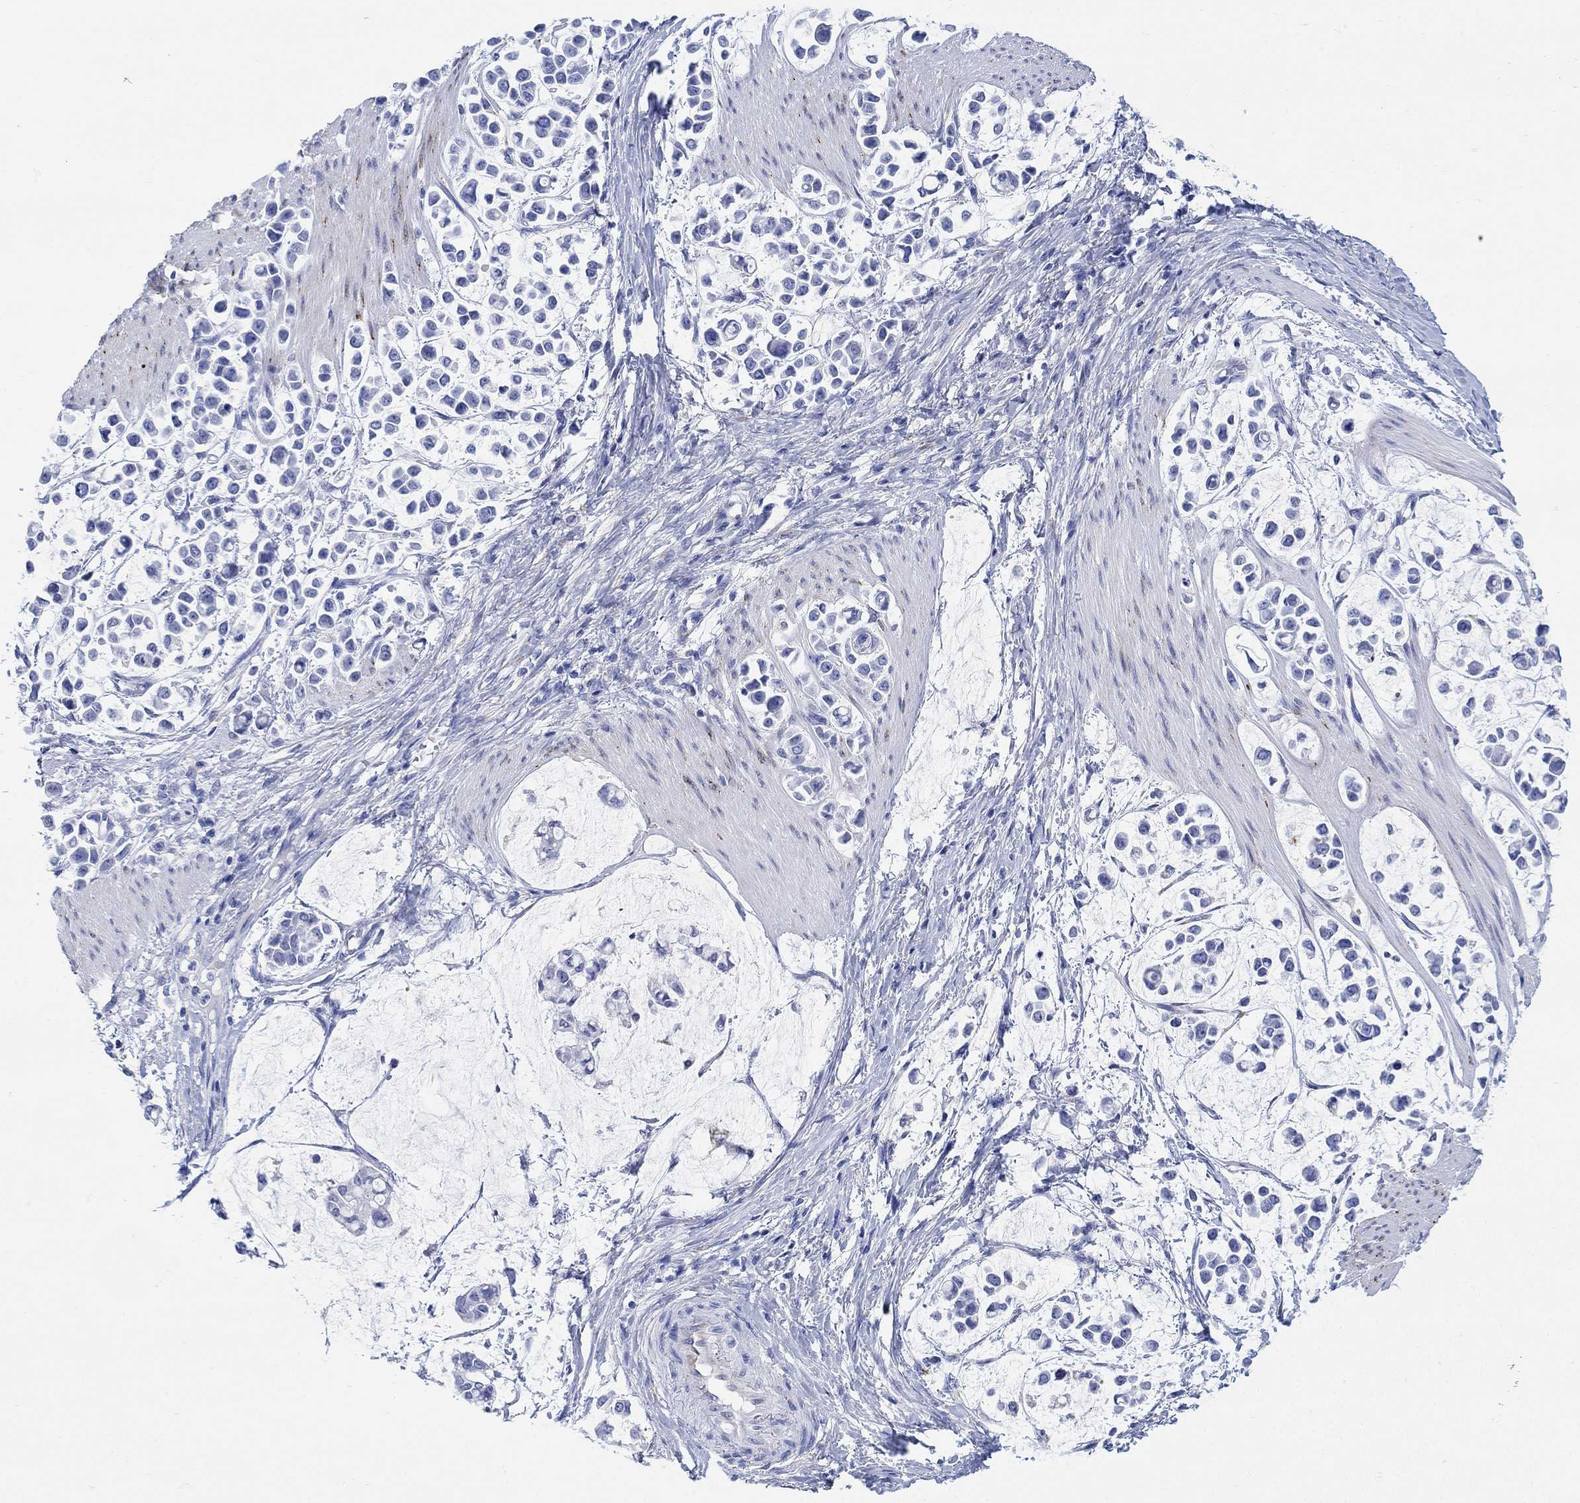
{"staining": {"intensity": "negative", "quantity": "none", "location": "none"}, "tissue": "stomach cancer", "cell_type": "Tumor cells", "image_type": "cancer", "snomed": [{"axis": "morphology", "description": "Adenocarcinoma, NOS"}, {"axis": "topography", "description": "Stomach"}], "caption": "There is no significant staining in tumor cells of stomach cancer.", "gene": "MYL1", "patient": {"sex": "male", "age": 82}}